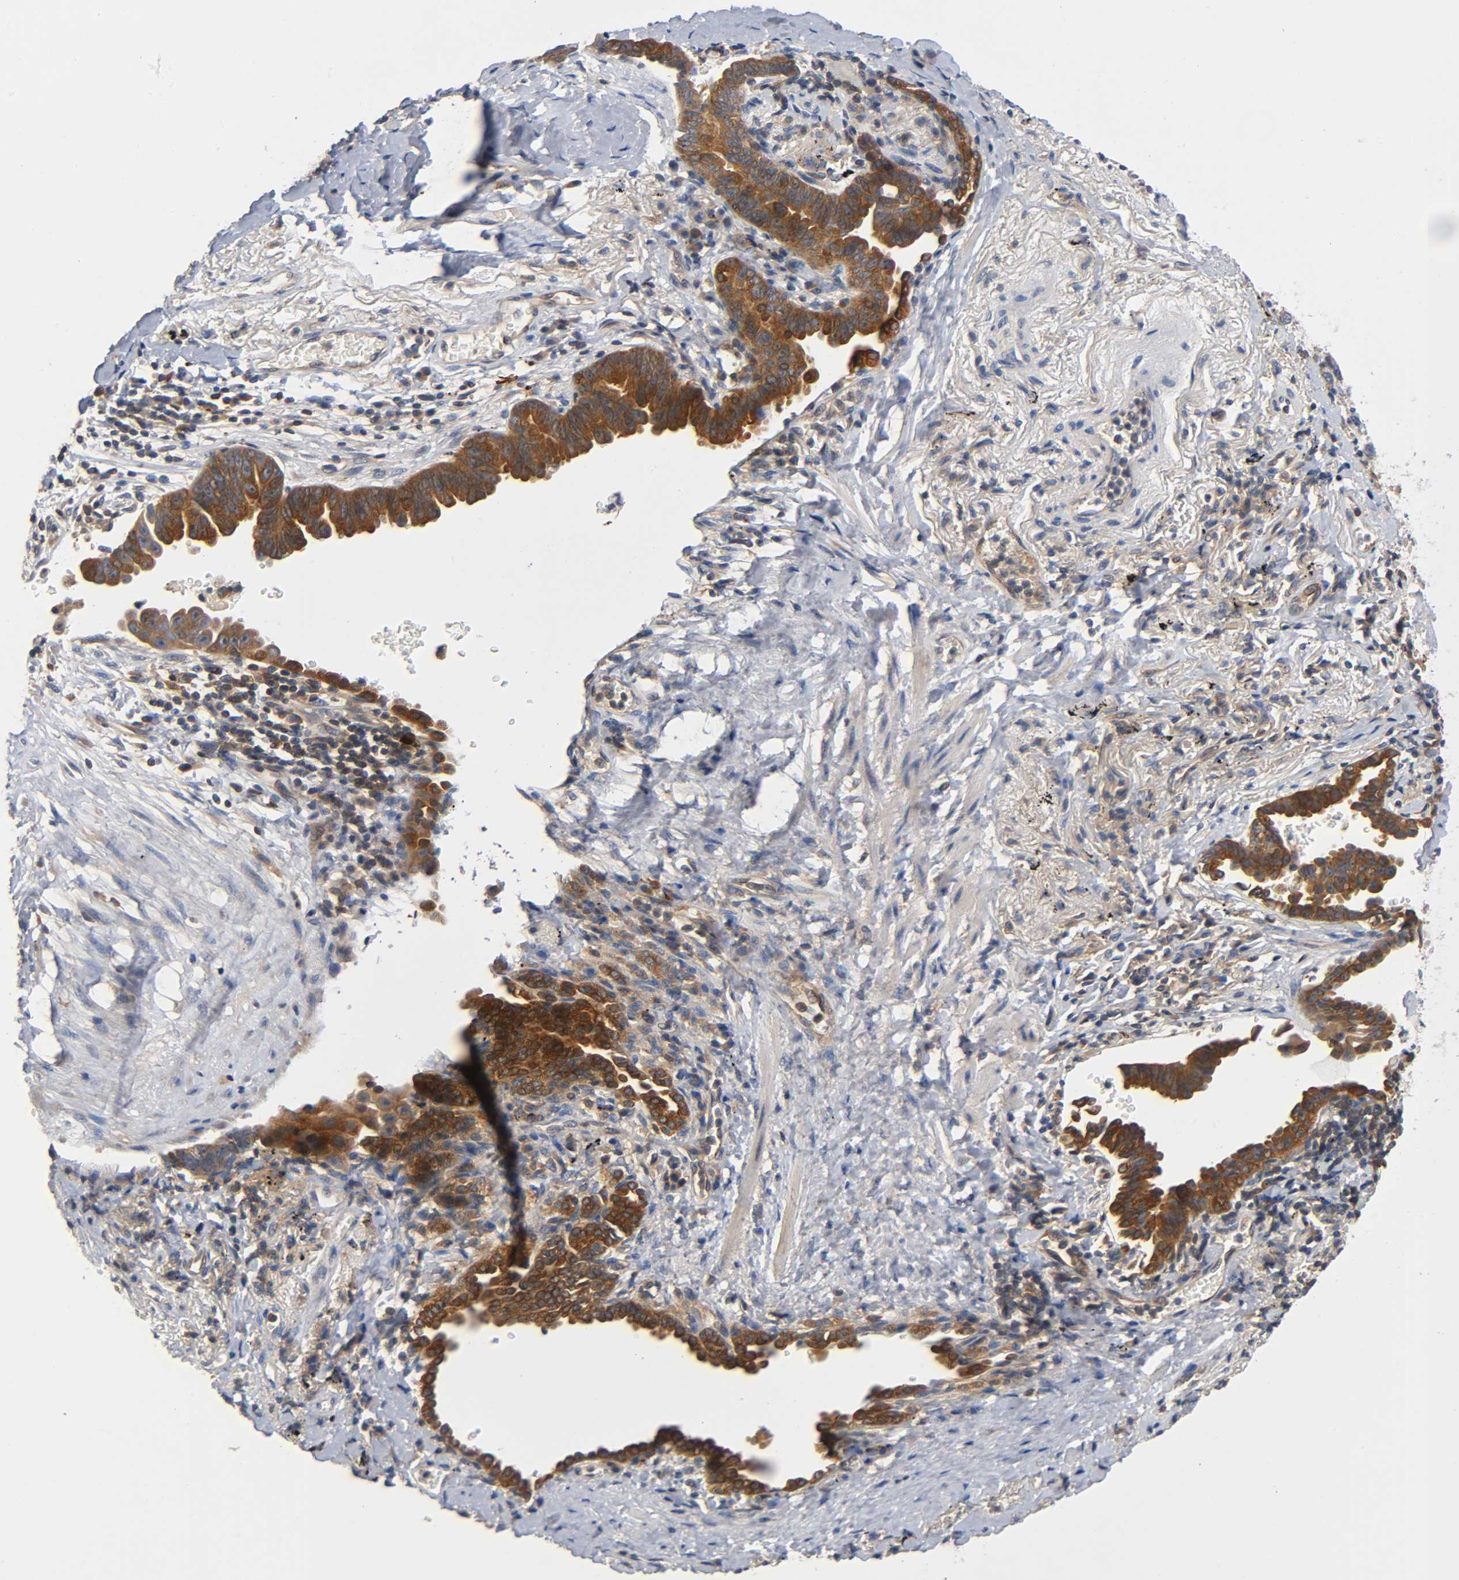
{"staining": {"intensity": "strong", "quantity": ">75%", "location": "cytoplasmic/membranous"}, "tissue": "lung cancer", "cell_type": "Tumor cells", "image_type": "cancer", "snomed": [{"axis": "morphology", "description": "Adenocarcinoma, NOS"}, {"axis": "topography", "description": "Lung"}], "caption": "This is a histology image of immunohistochemistry staining of lung cancer, which shows strong positivity in the cytoplasmic/membranous of tumor cells.", "gene": "PRKAB1", "patient": {"sex": "female", "age": 64}}